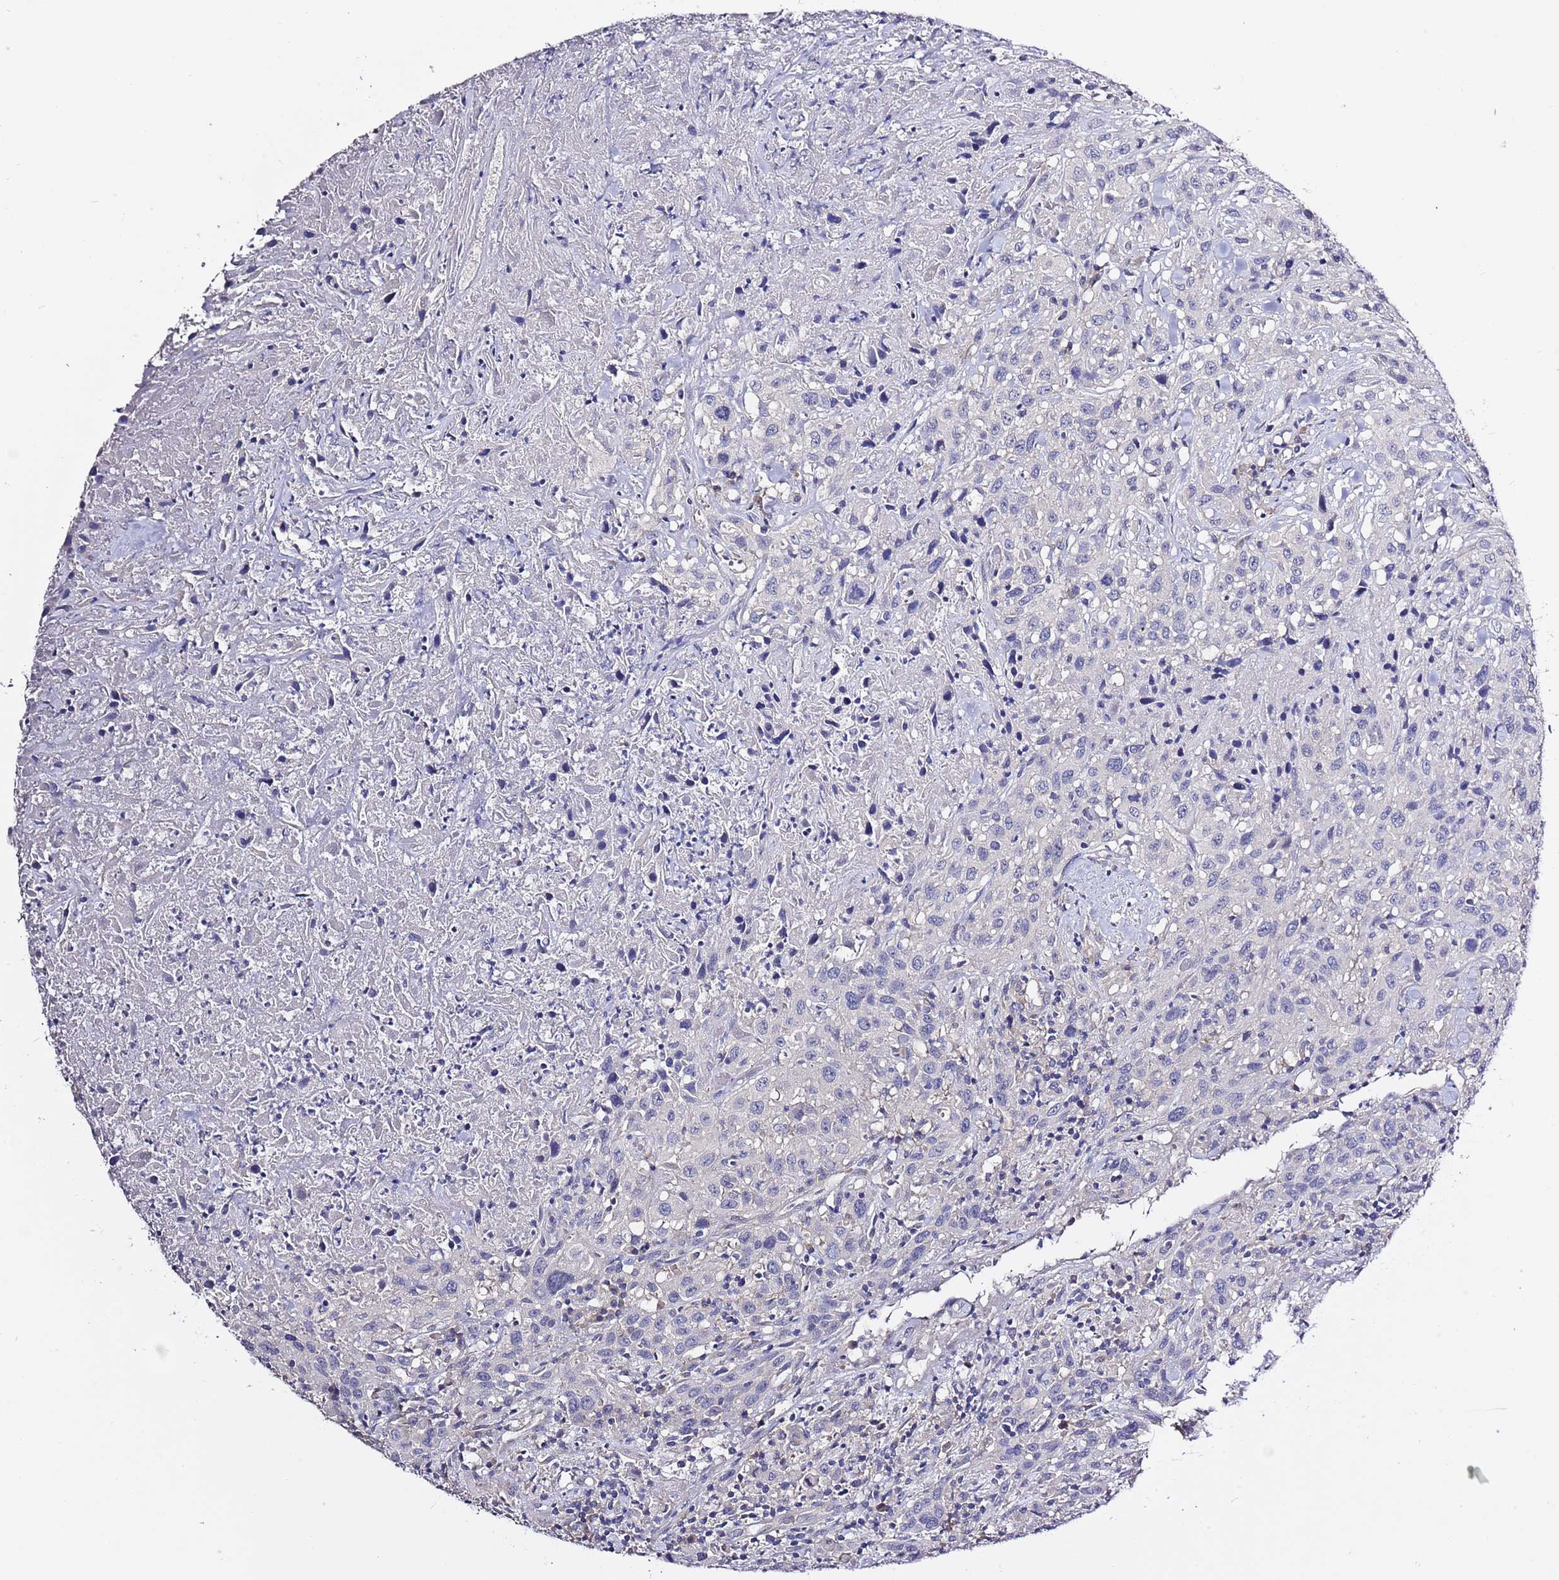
{"staining": {"intensity": "negative", "quantity": "none", "location": "none"}, "tissue": "urothelial cancer", "cell_type": "Tumor cells", "image_type": "cancer", "snomed": [{"axis": "morphology", "description": "Urothelial carcinoma, High grade"}, {"axis": "topography", "description": "Urinary bladder"}], "caption": "This is an immunohistochemistry (IHC) image of human high-grade urothelial carcinoma. There is no positivity in tumor cells.", "gene": "RFK", "patient": {"sex": "male", "age": 61}}